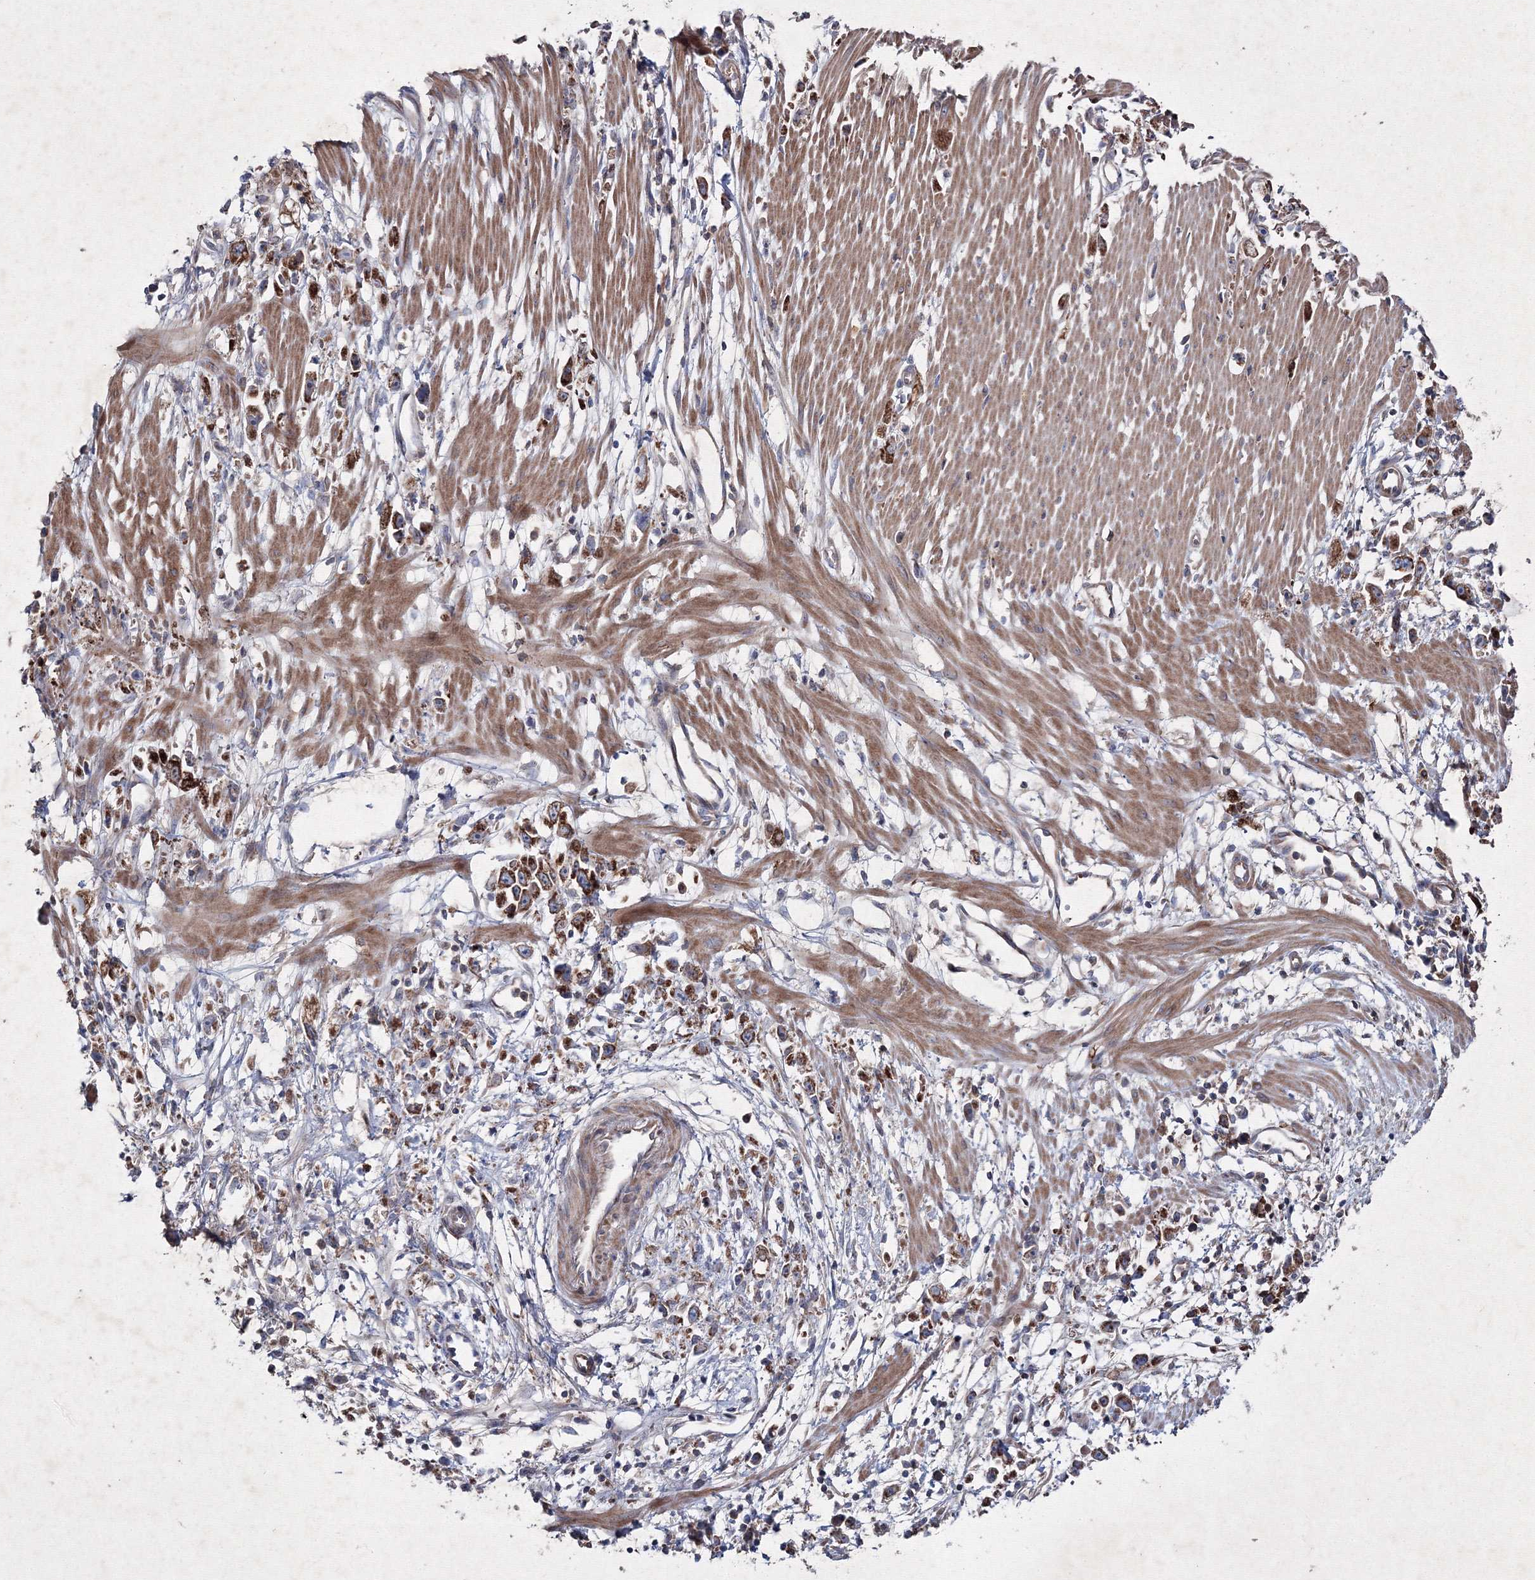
{"staining": {"intensity": "strong", "quantity": ">75%", "location": "cytoplasmic/membranous"}, "tissue": "stomach cancer", "cell_type": "Tumor cells", "image_type": "cancer", "snomed": [{"axis": "morphology", "description": "Adenocarcinoma, NOS"}, {"axis": "topography", "description": "Stomach"}], "caption": "Protein expression analysis of stomach adenocarcinoma shows strong cytoplasmic/membranous expression in about >75% of tumor cells.", "gene": "GFM1", "patient": {"sex": "female", "age": 59}}